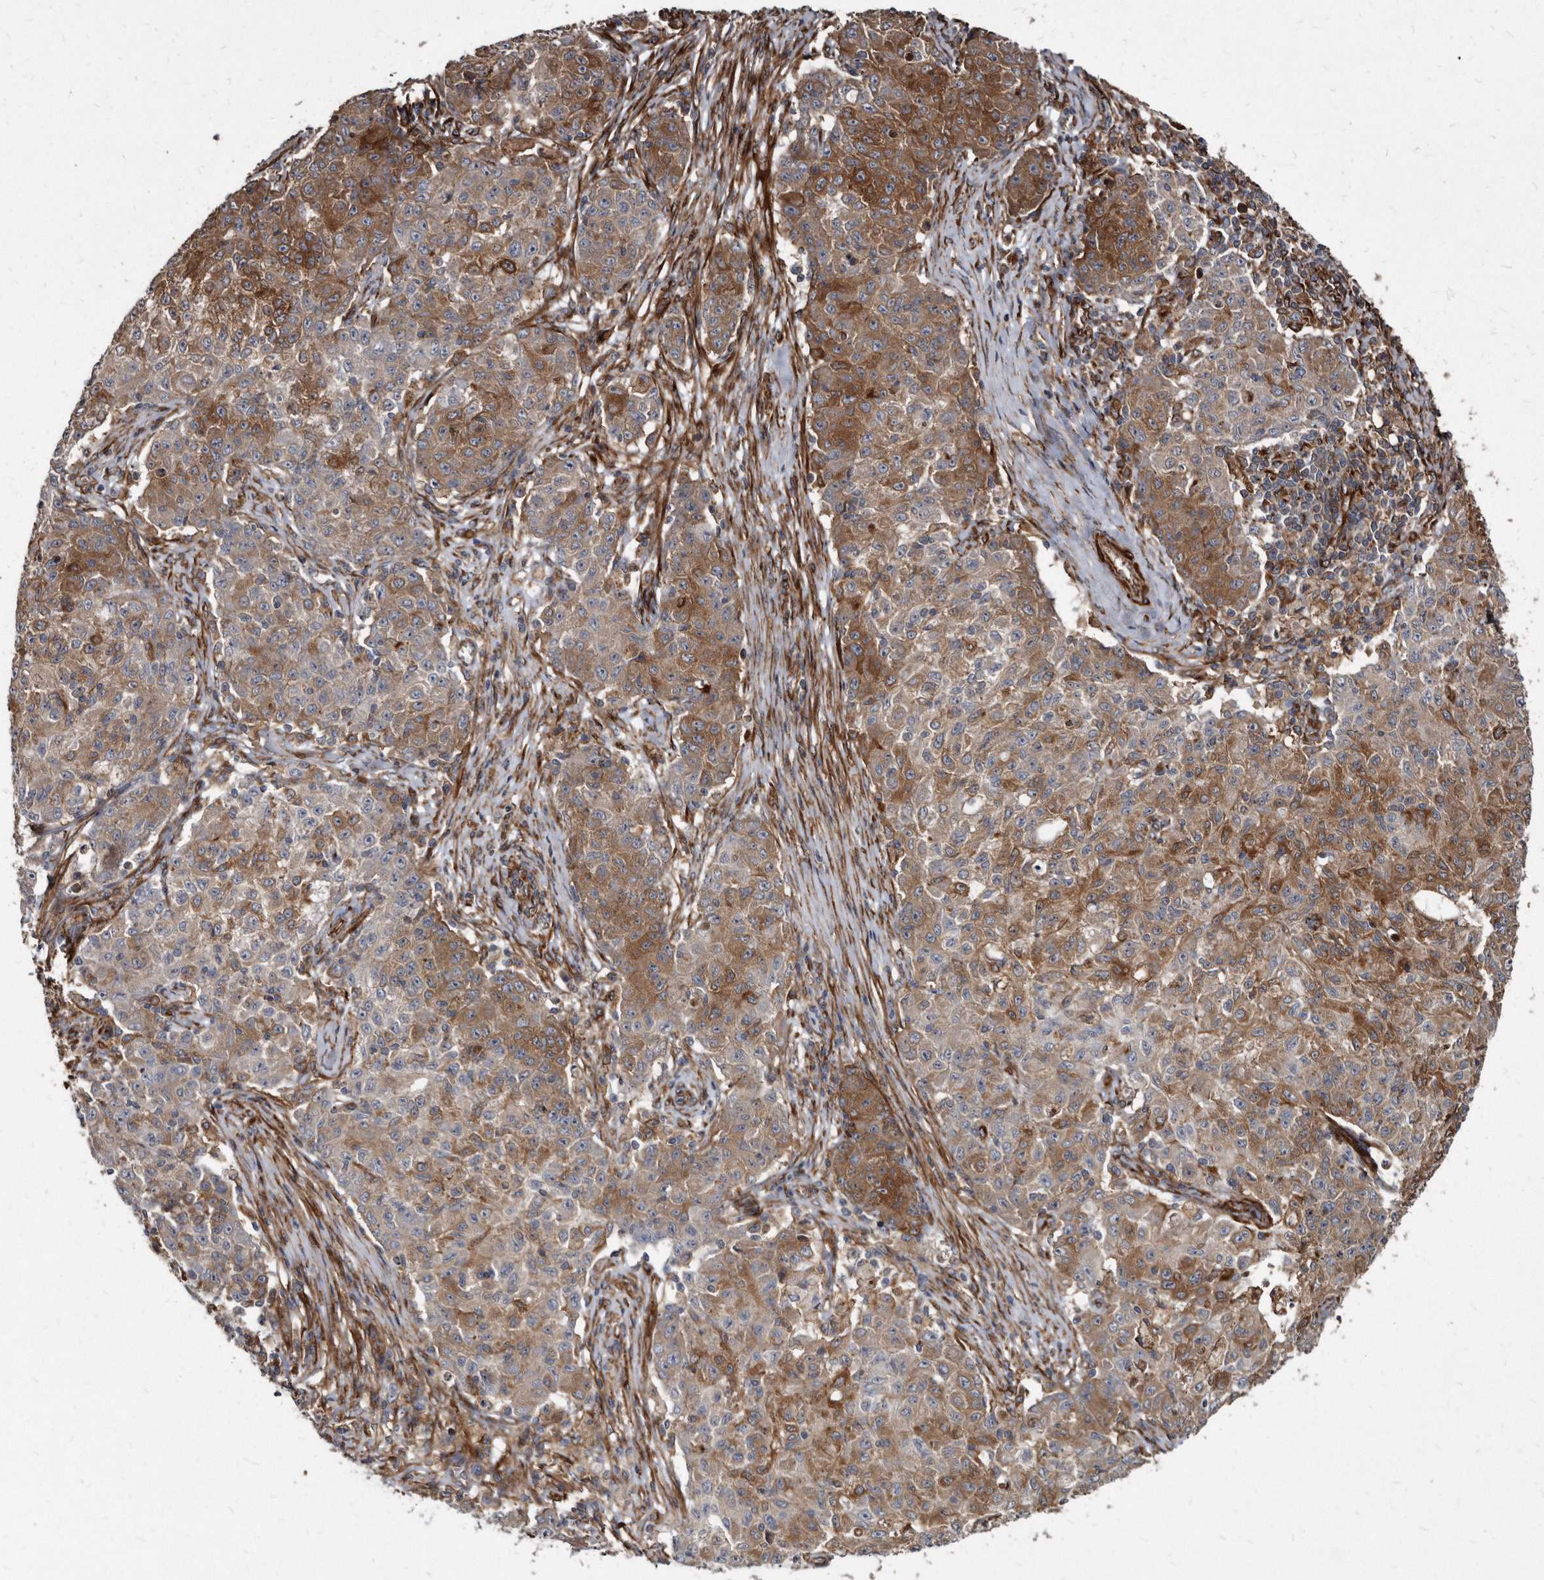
{"staining": {"intensity": "moderate", "quantity": ">75%", "location": "cytoplasmic/membranous"}, "tissue": "ovarian cancer", "cell_type": "Tumor cells", "image_type": "cancer", "snomed": [{"axis": "morphology", "description": "Carcinoma, endometroid"}, {"axis": "topography", "description": "Ovary"}], "caption": "High-power microscopy captured an immunohistochemistry image of endometroid carcinoma (ovarian), revealing moderate cytoplasmic/membranous expression in about >75% of tumor cells.", "gene": "KCTD20", "patient": {"sex": "female", "age": 42}}